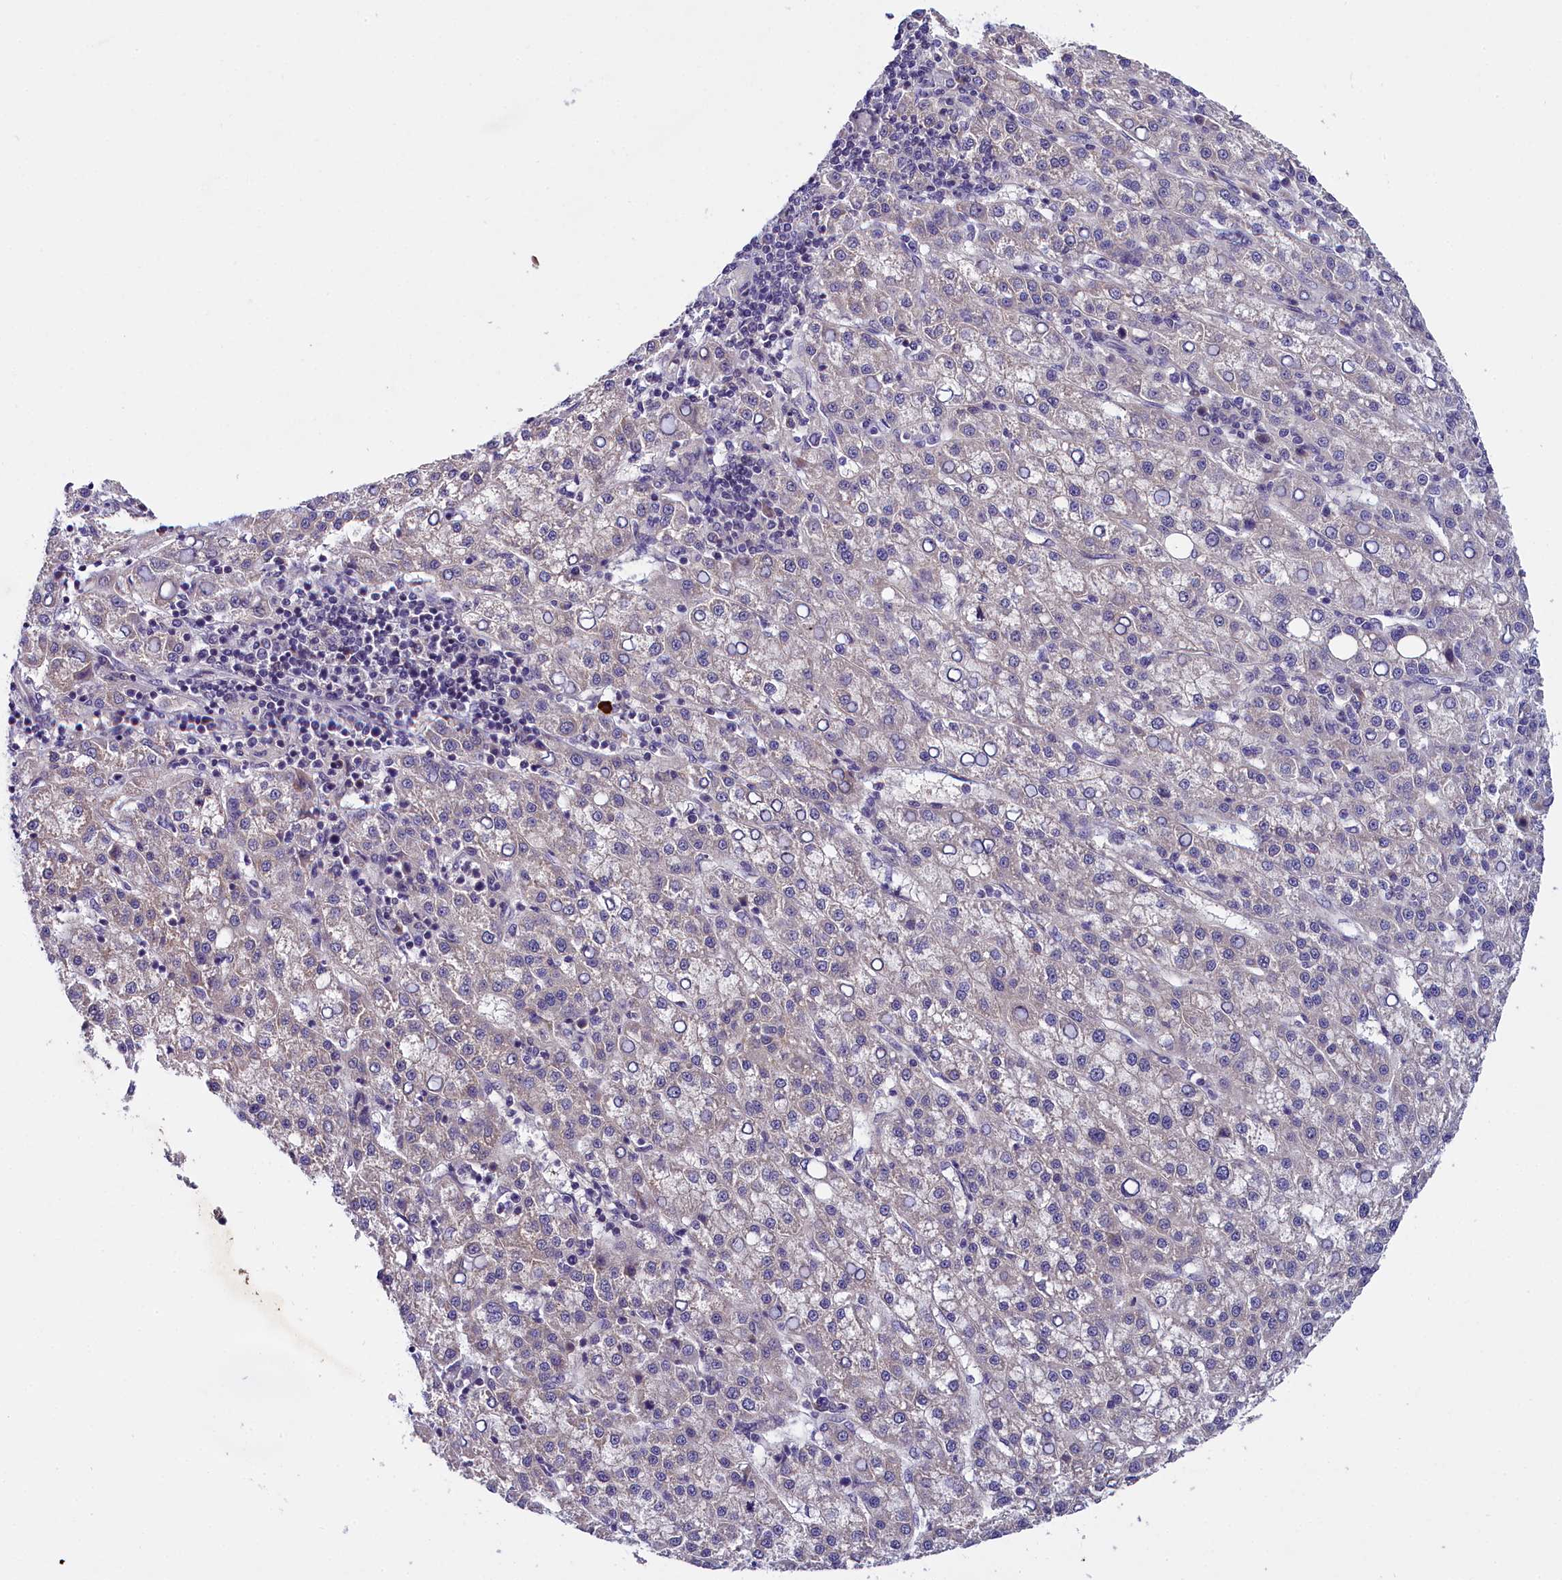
{"staining": {"intensity": "negative", "quantity": "none", "location": "none"}, "tissue": "liver cancer", "cell_type": "Tumor cells", "image_type": "cancer", "snomed": [{"axis": "morphology", "description": "Carcinoma, Hepatocellular, NOS"}, {"axis": "topography", "description": "Liver"}], "caption": "DAB immunohistochemical staining of hepatocellular carcinoma (liver) reveals no significant staining in tumor cells.", "gene": "ENKD1", "patient": {"sex": "female", "age": 58}}